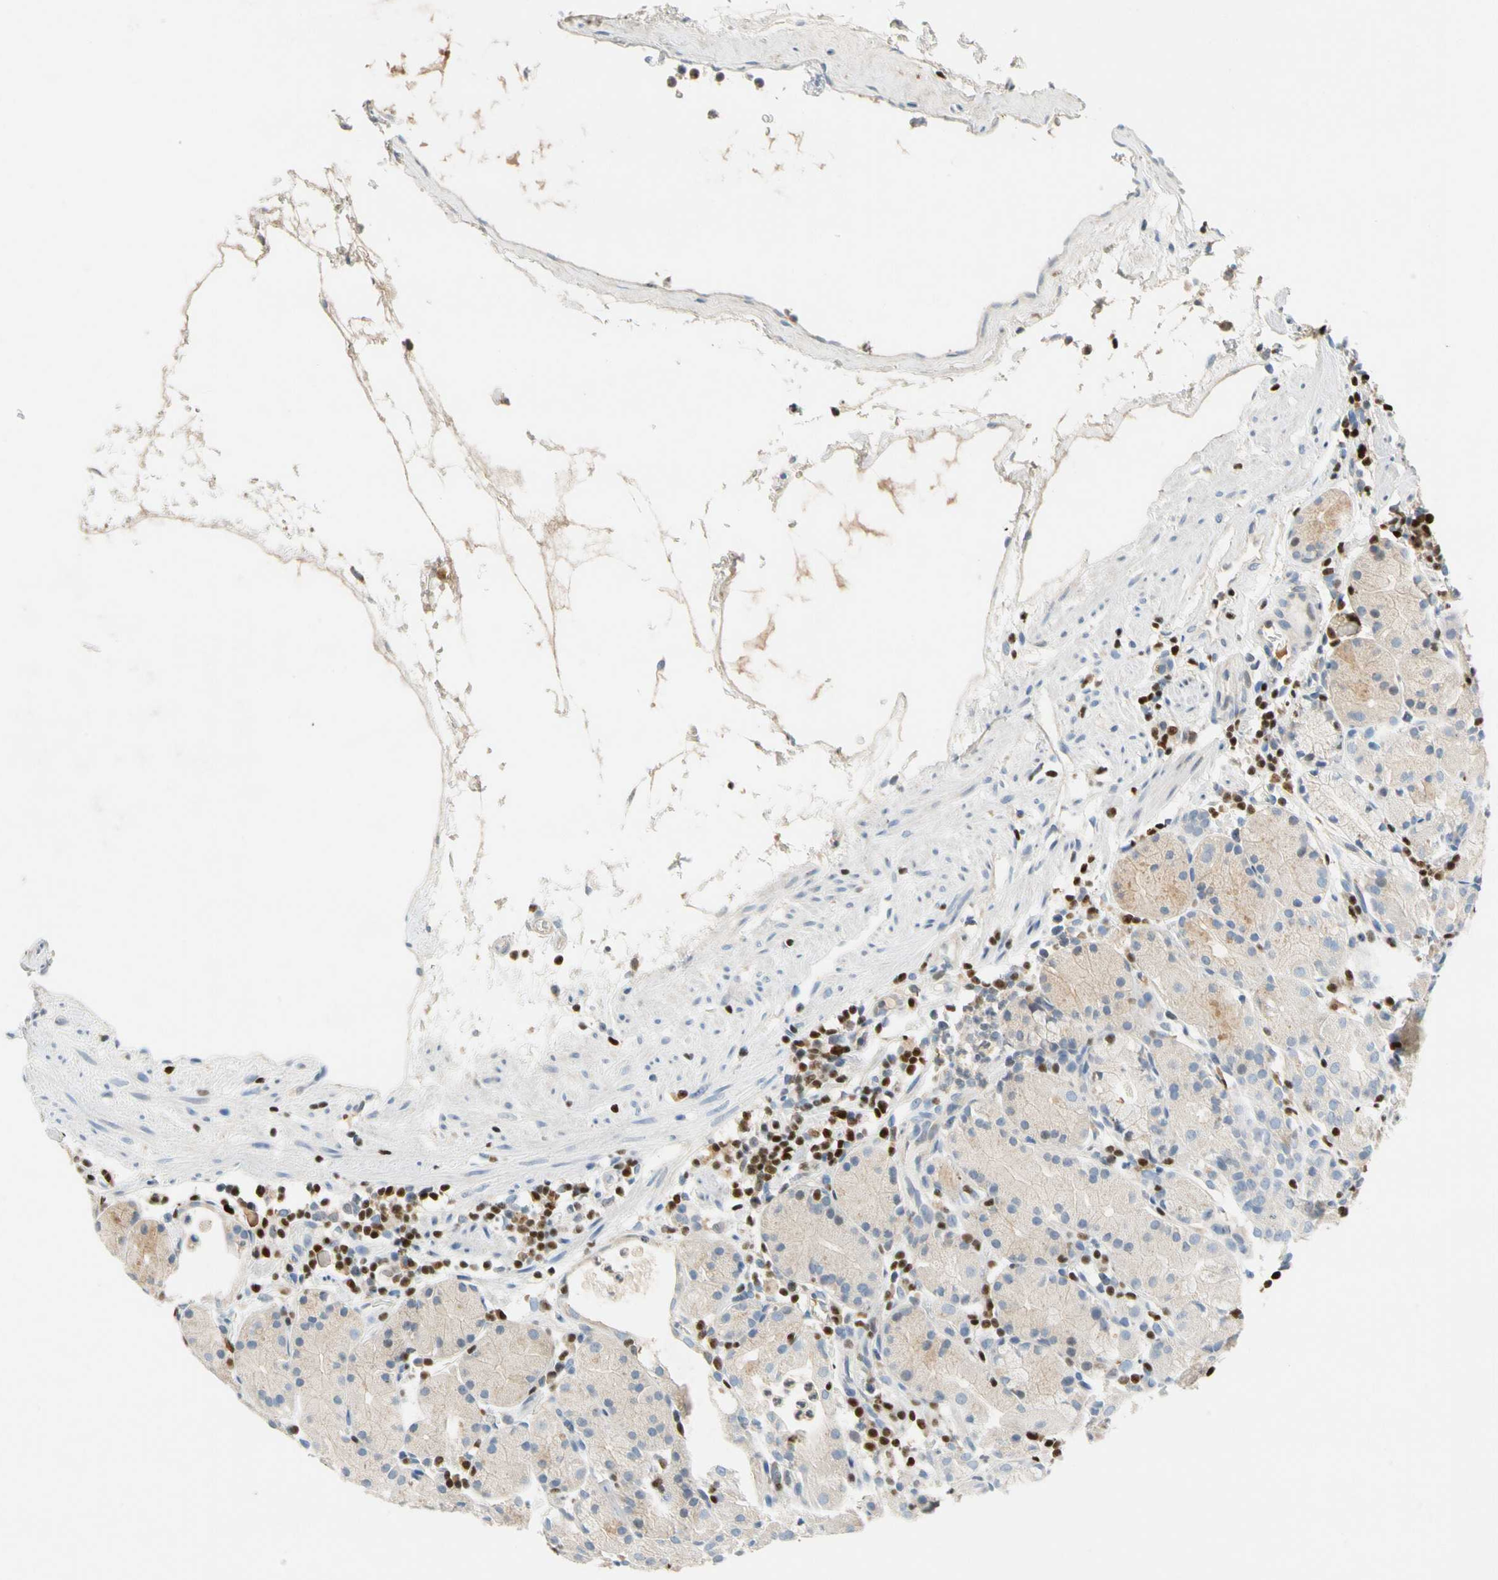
{"staining": {"intensity": "weak", "quantity": "<25%", "location": "cytoplasmic/membranous"}, "tissue": "stomach", "cell_type": "Glandular cells", "image_type": "normal", "snomed": [{"axis": "morphology", "description": "Normal tissue, NOS"}, {"axis": "topography", "description": "Stomach"}, {"axis": "topography", "description": "Stomach, lower"}], "caption": "DAB immunohistochemical staining of unremarkable human stomach displays no significant positivity in glandular cells.", "gene": "SP140", "patient": {"sex": "female", "age": 75}}